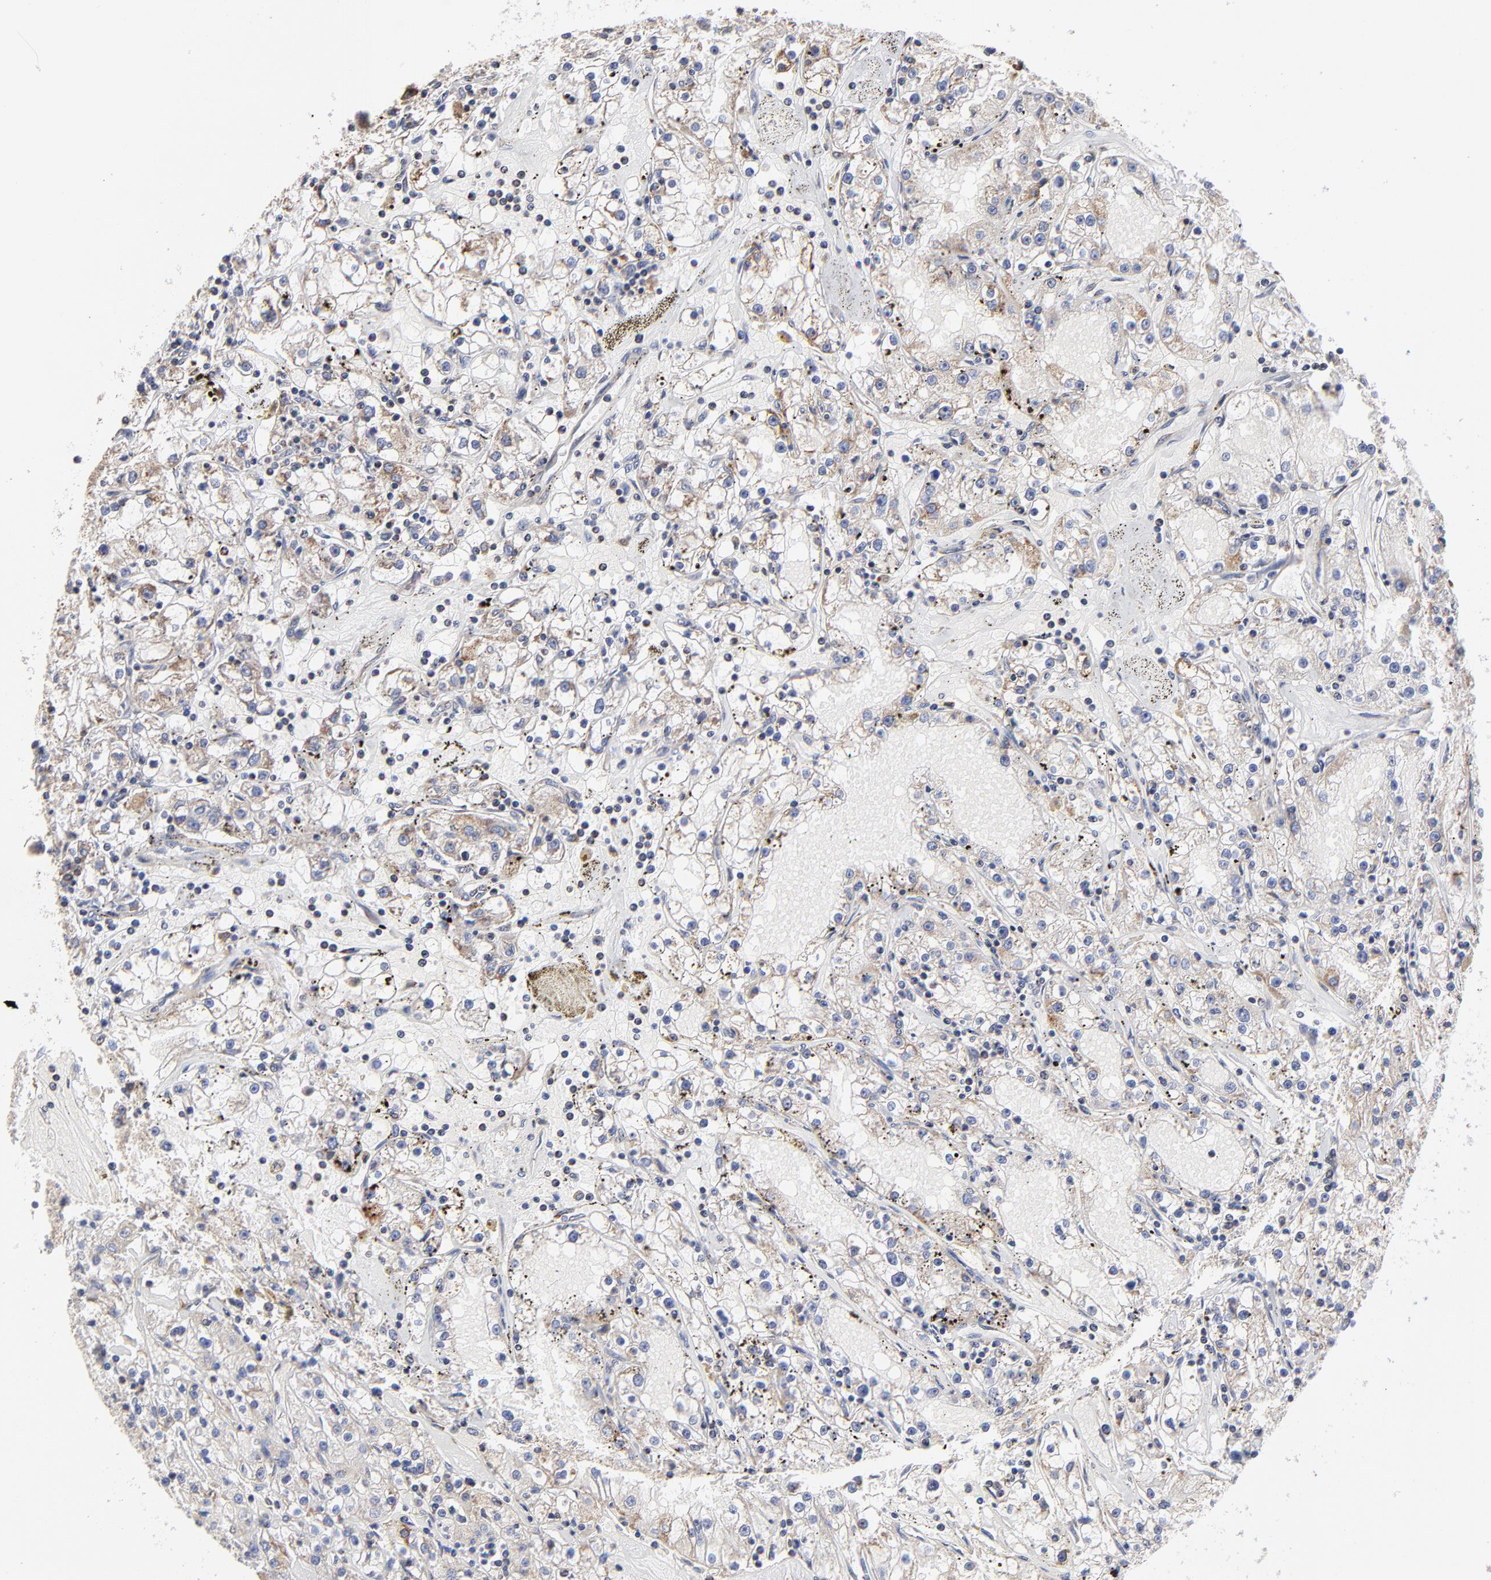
{"staining": {"intensity": "moderate", "quantity": ">75%", "location": "cytoplasmic/membranous"}, "tissue": "renal cancer", "cell_type": "Tumor cells", "image_type": "cancer", "snomed": [{"axis": "morphology", "description": "Adenocarcinoma, NOS"}, {"axis": "topography", "description": "Kidney"}], "caption": "DAB (3,3'-diaminobenzidine) immunohistochemical staining of renal cancer (adenocarcinoma) reveals moderate cytoplasmic/membranous protein positivity in about >75% of tumor cells.", "gene": "ZNF550", "patient": {"sex": "male", "age": 56}}